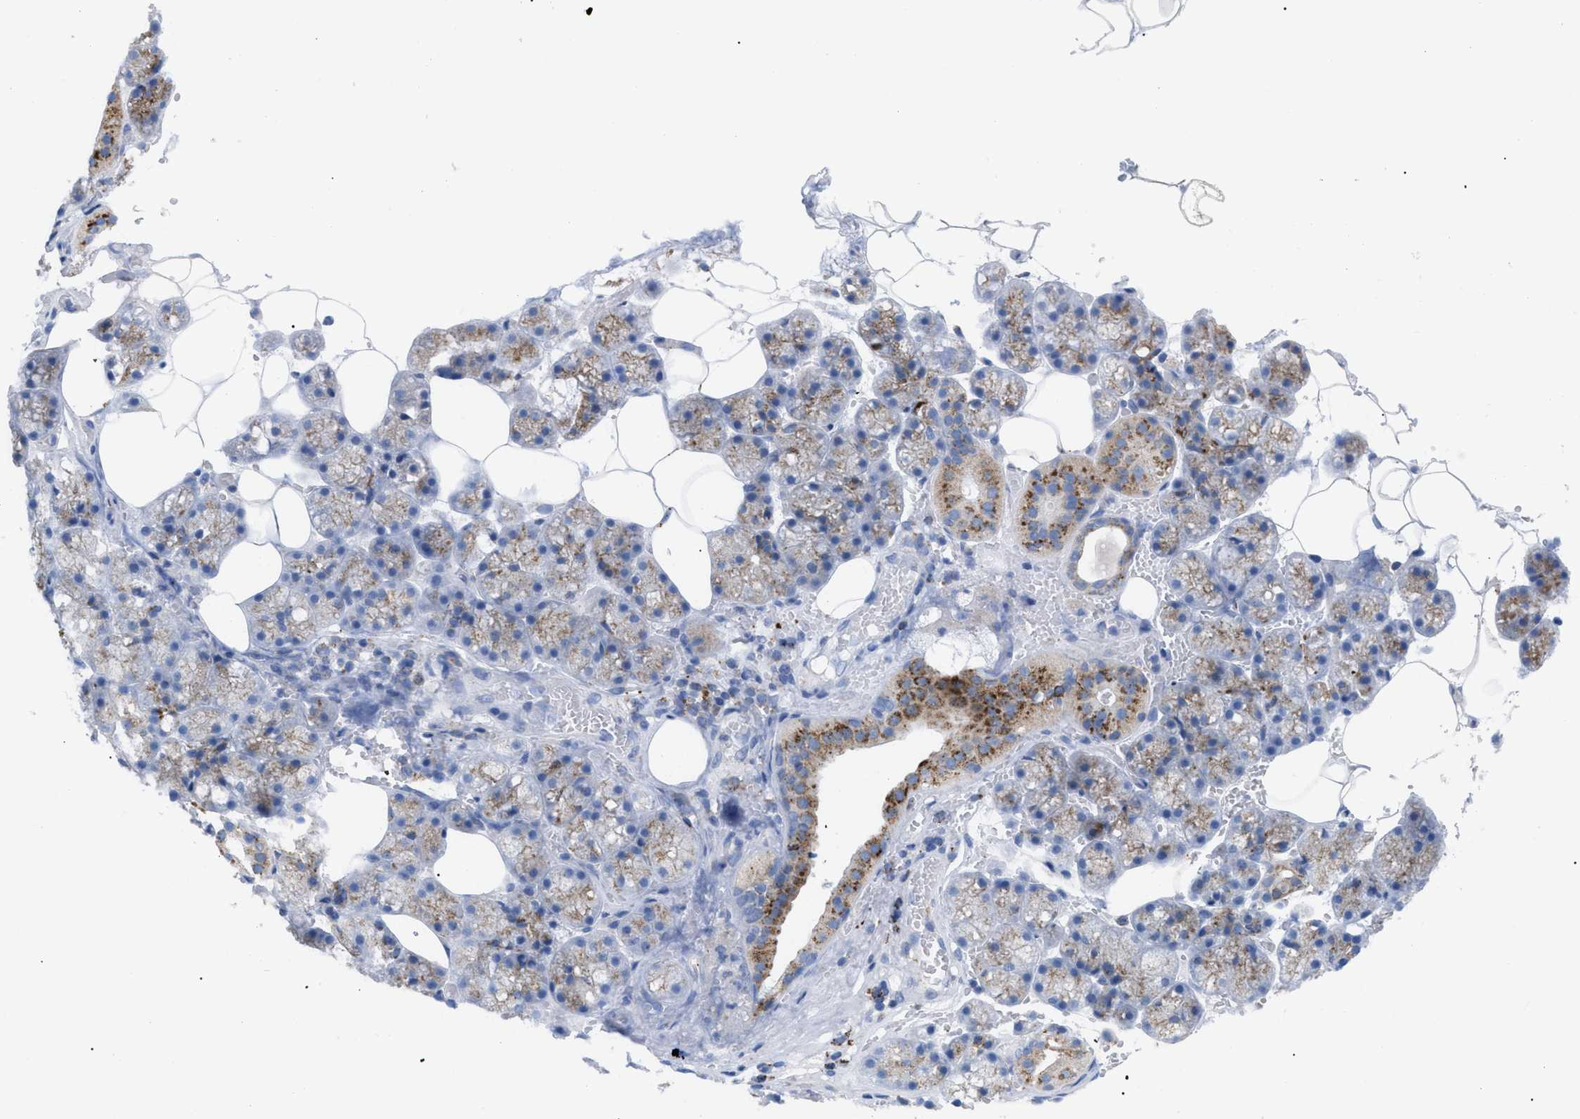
{"staining": {"intensity": "moderate", "quantity": "<25%", "location": "cytoplasmic/membranous"}, "tissue": "salivary gland", "cell_type": "Glandular cells", "image_type": "normal", "snomed": [{"axis": "morphology", "description": "Normal tissue, NOS"}, {"axis": "topography", "description": "Salivary gland"}], "caption": "Immunohistochemical staining of normal human salivary gland demonstrates low levels of moderate cytoplasmic/membranous expression in about <25% of glandular cells. (Brightfield microscopy of DAB IHC at high magnification).", "gene": "DRAM2", "patient": {"sex": "male", "age": 62}}